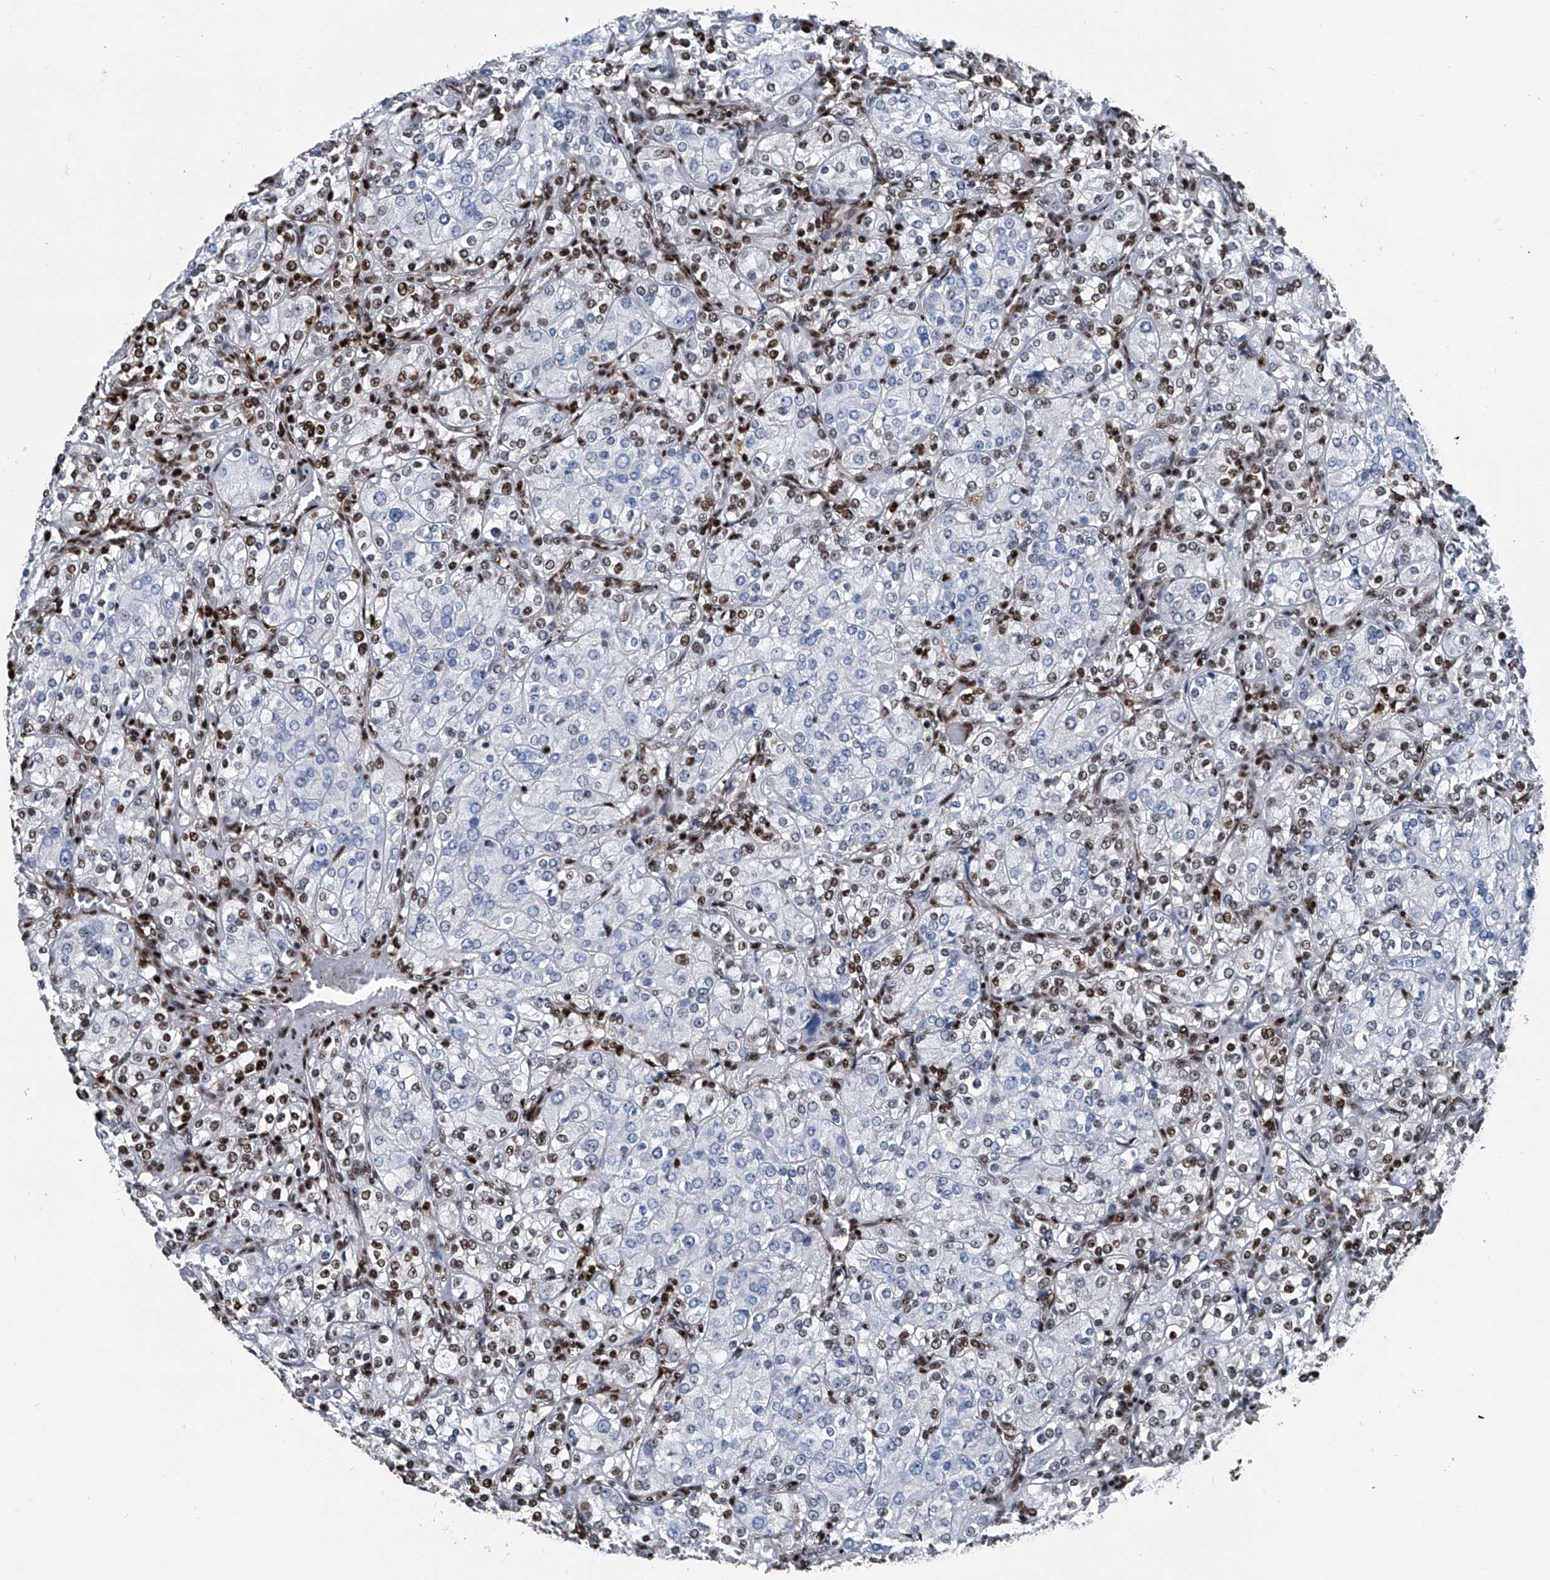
{"staining": {"intensity": "moderate", "quantity": "25%-75%", "location": "nuclear"}, "tissue": "renal cancer", "cell_type": "Tumor cells", "image_type": "cancer", "snomed": [{"axis": "morphology", "description": "Adenocarcinoma, NOS"}, {"axis": "topography", "description": "Kidney"}], "caption": "A medium amount of moderate nuclear positivity is identified in about 25%-75% of tumor cells in adenocarcinoma (renal) tissue.", "gene": "FKBP5", "patient": {"sex": "male", "age": 77}}